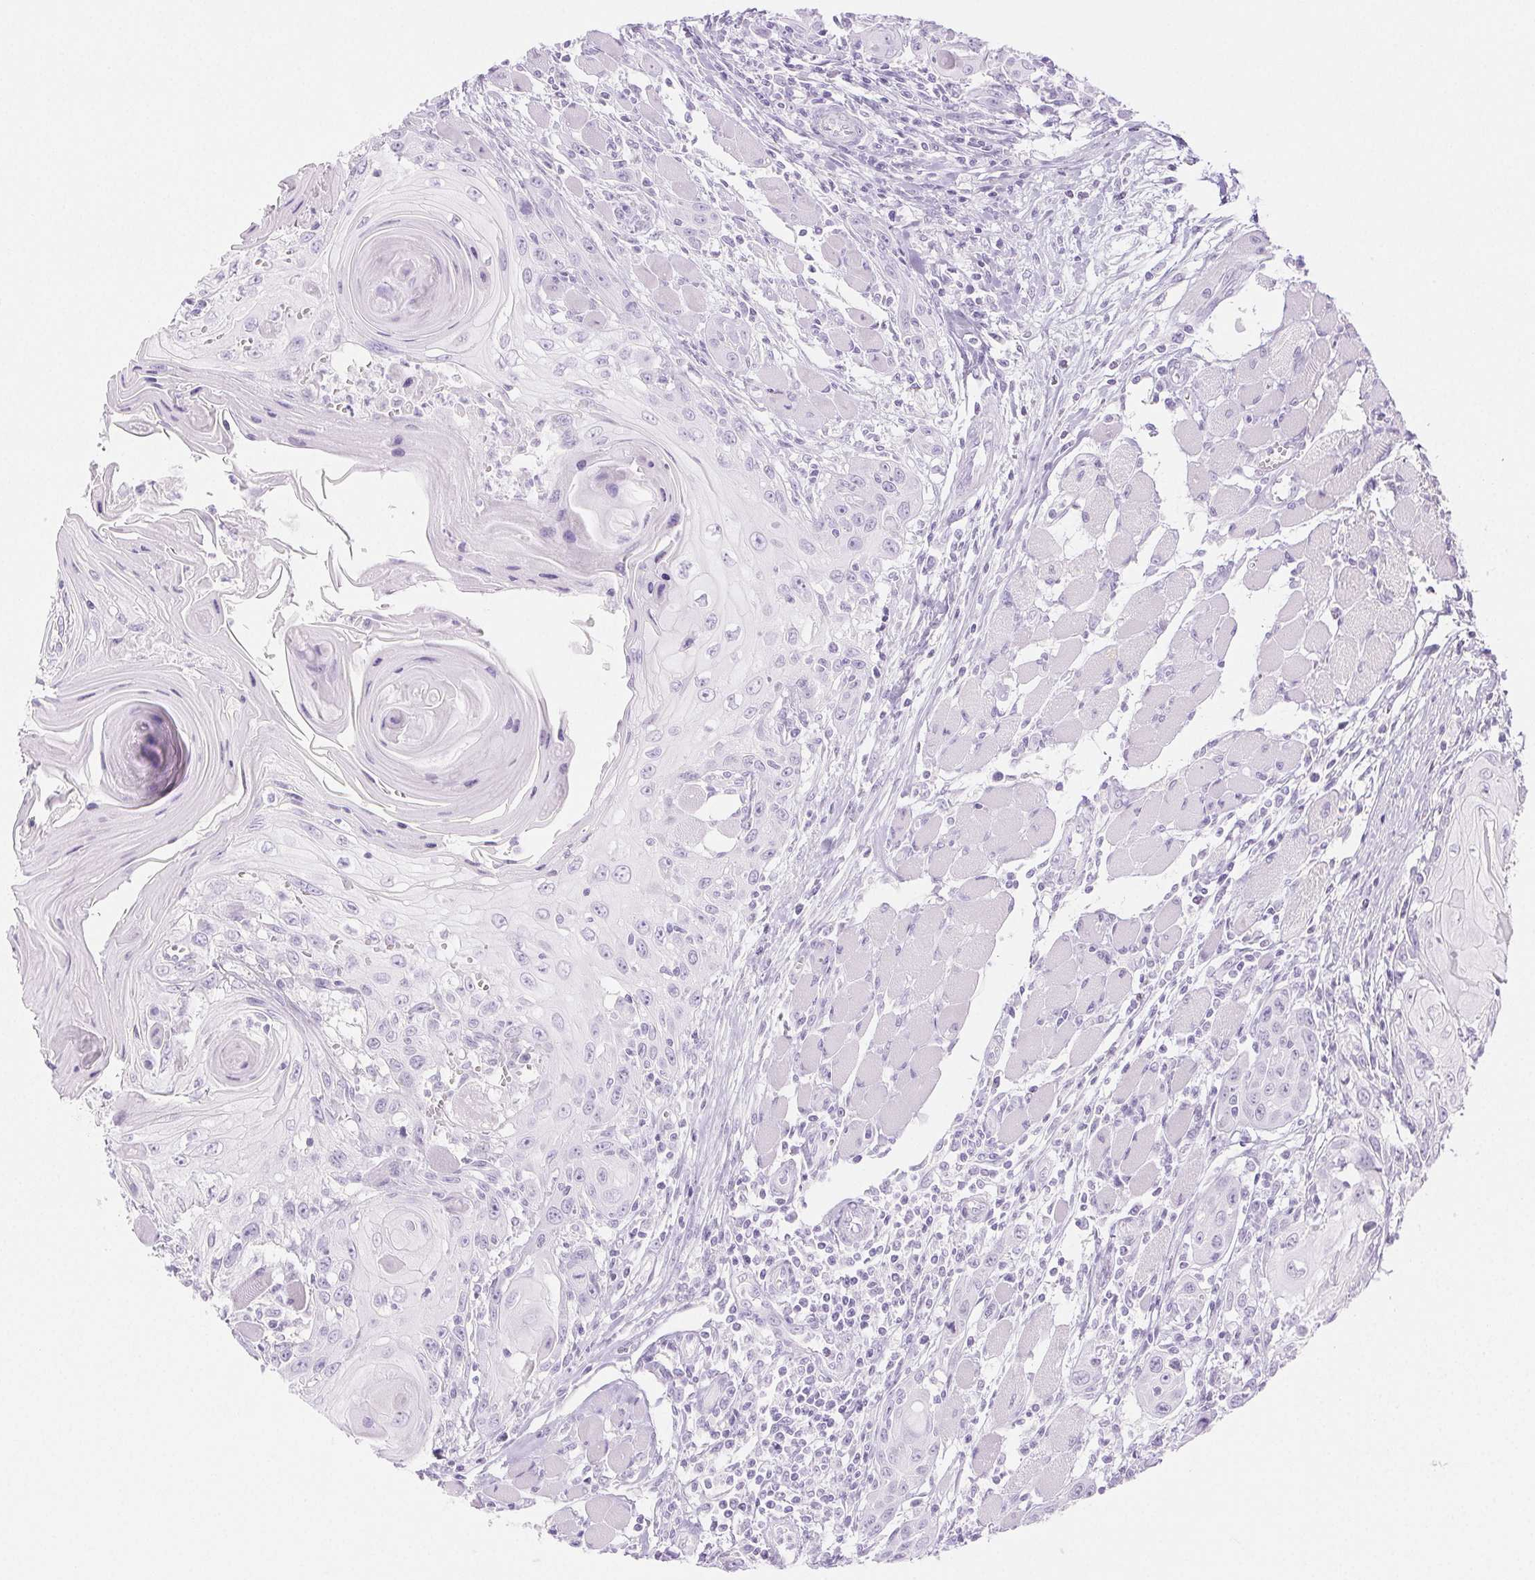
{"staining": {"intensity": "negative", "quantity": "none", "location": "none"}, "tissue": "head and neck cancer", "cell_type": "Tumor cells", "image_type": "cancer", "snomed": [{"axis": "morphology", "description": "Squamous cell carcinoma, NOS"}, {"axis": "topography", "description": "Head-Neck"}], "caption": "Tumor cells are negative for protein expression in human head and neck squamous cell carcinoma. (Immunohistochemistry, brightfield microscopy, high magnification).", "gene": "SPRR3", "patient": {"sex": "female", "age": 80}}